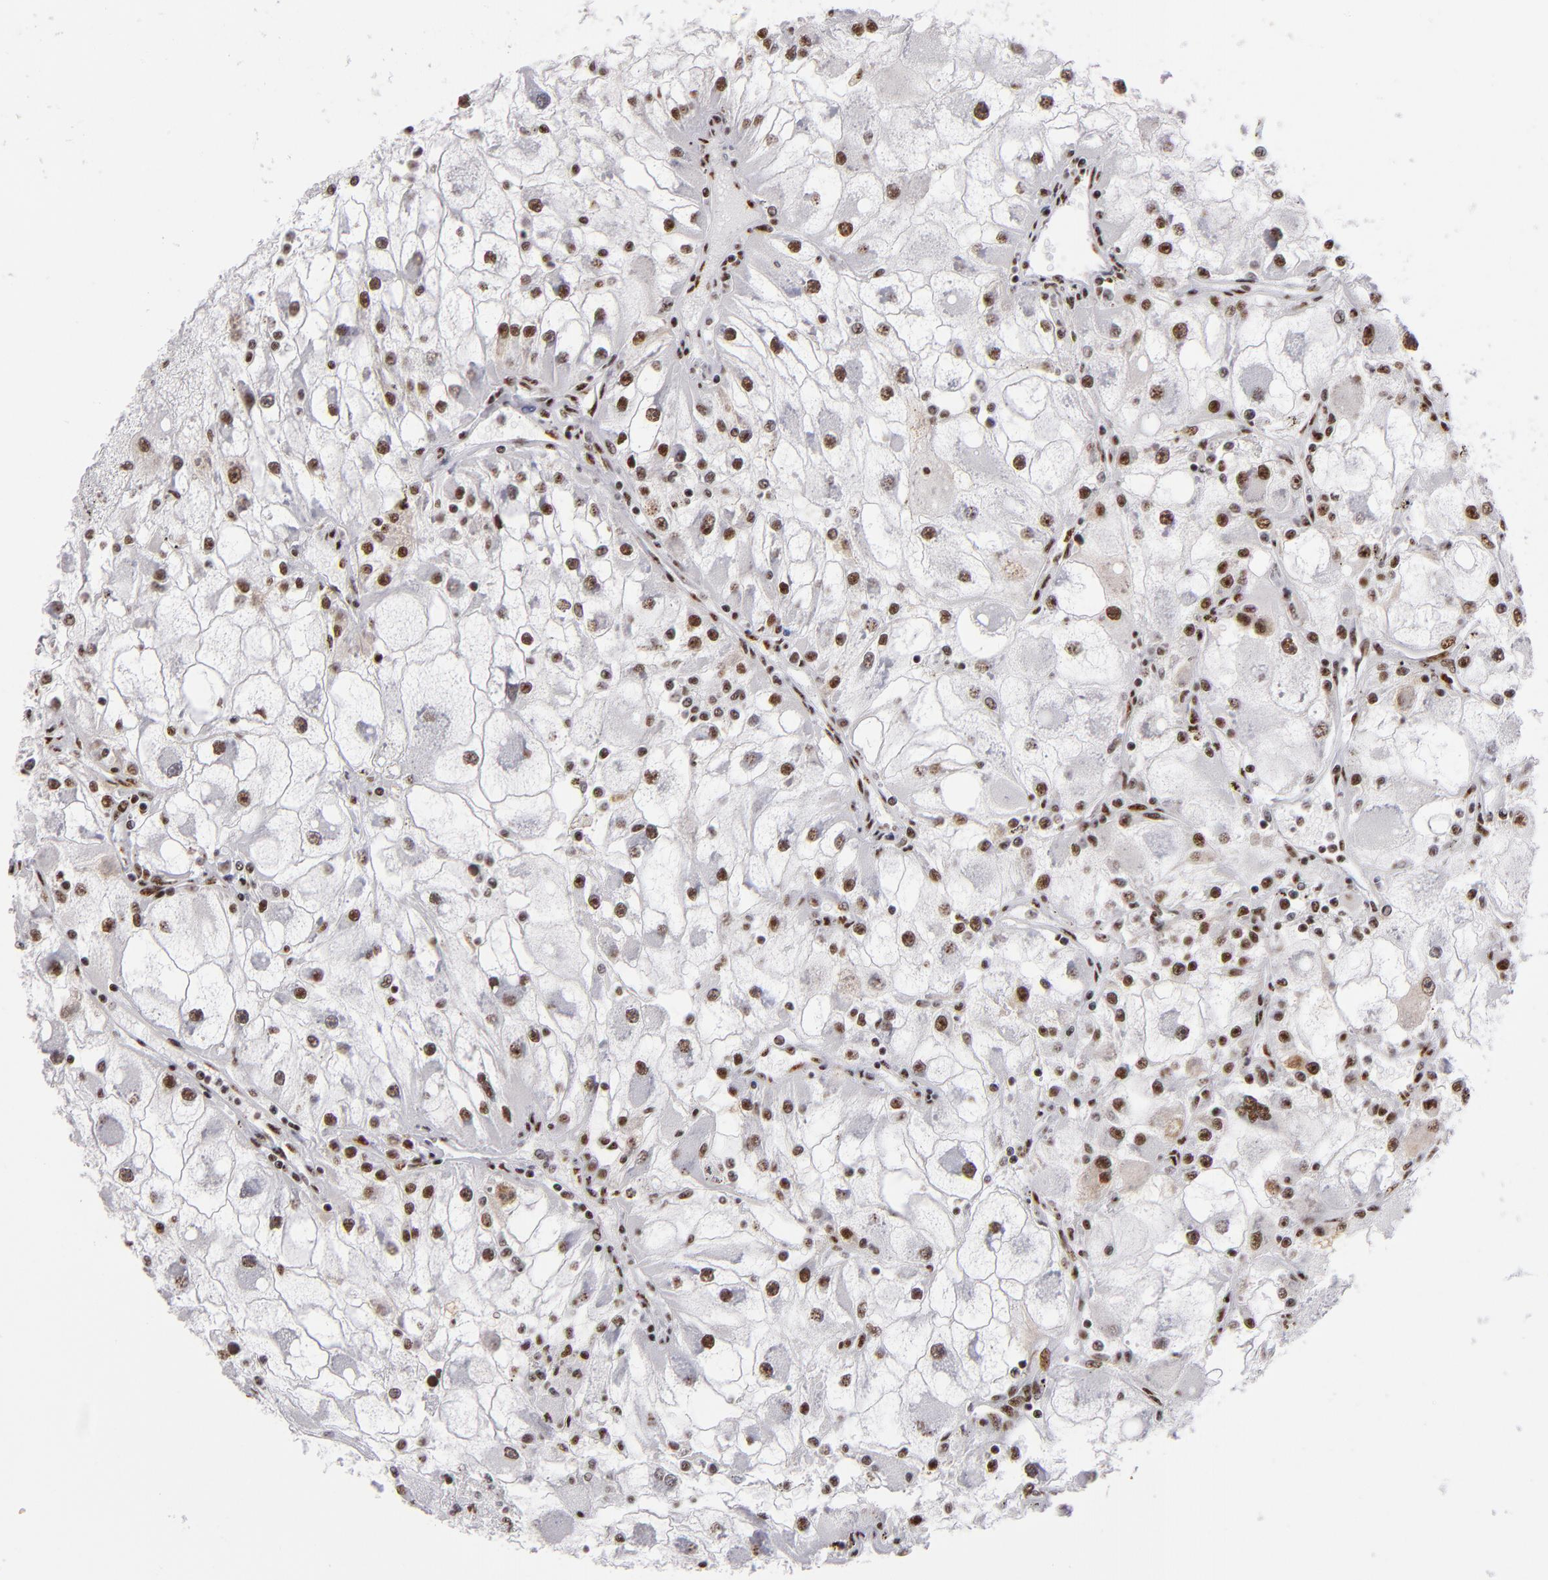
{"staining": {"intensity": "strong", "quantity": ">75%", "location": "nuclear"}, "tissue": "renal cancer", "cell_type": "Tumor cells", "image_type": "cancer", "snomed": [{"axis": "morphology", "description": "Adenocarcinoma, NOS"}, {"axis": "topography", "description": "Kidney"}], "caption": "Immunohistochemistry of renal cancer (adenocarcinoma) exhibits high levels of strong nuclear expression in approximately >75% of tumor cells. Using DAB (brown) and hematoxylin (blue) stains, captured at high magnification using brightfield microscopy.", "gene": "MRE11", "patient": {"sex": "female", "age": 73}}